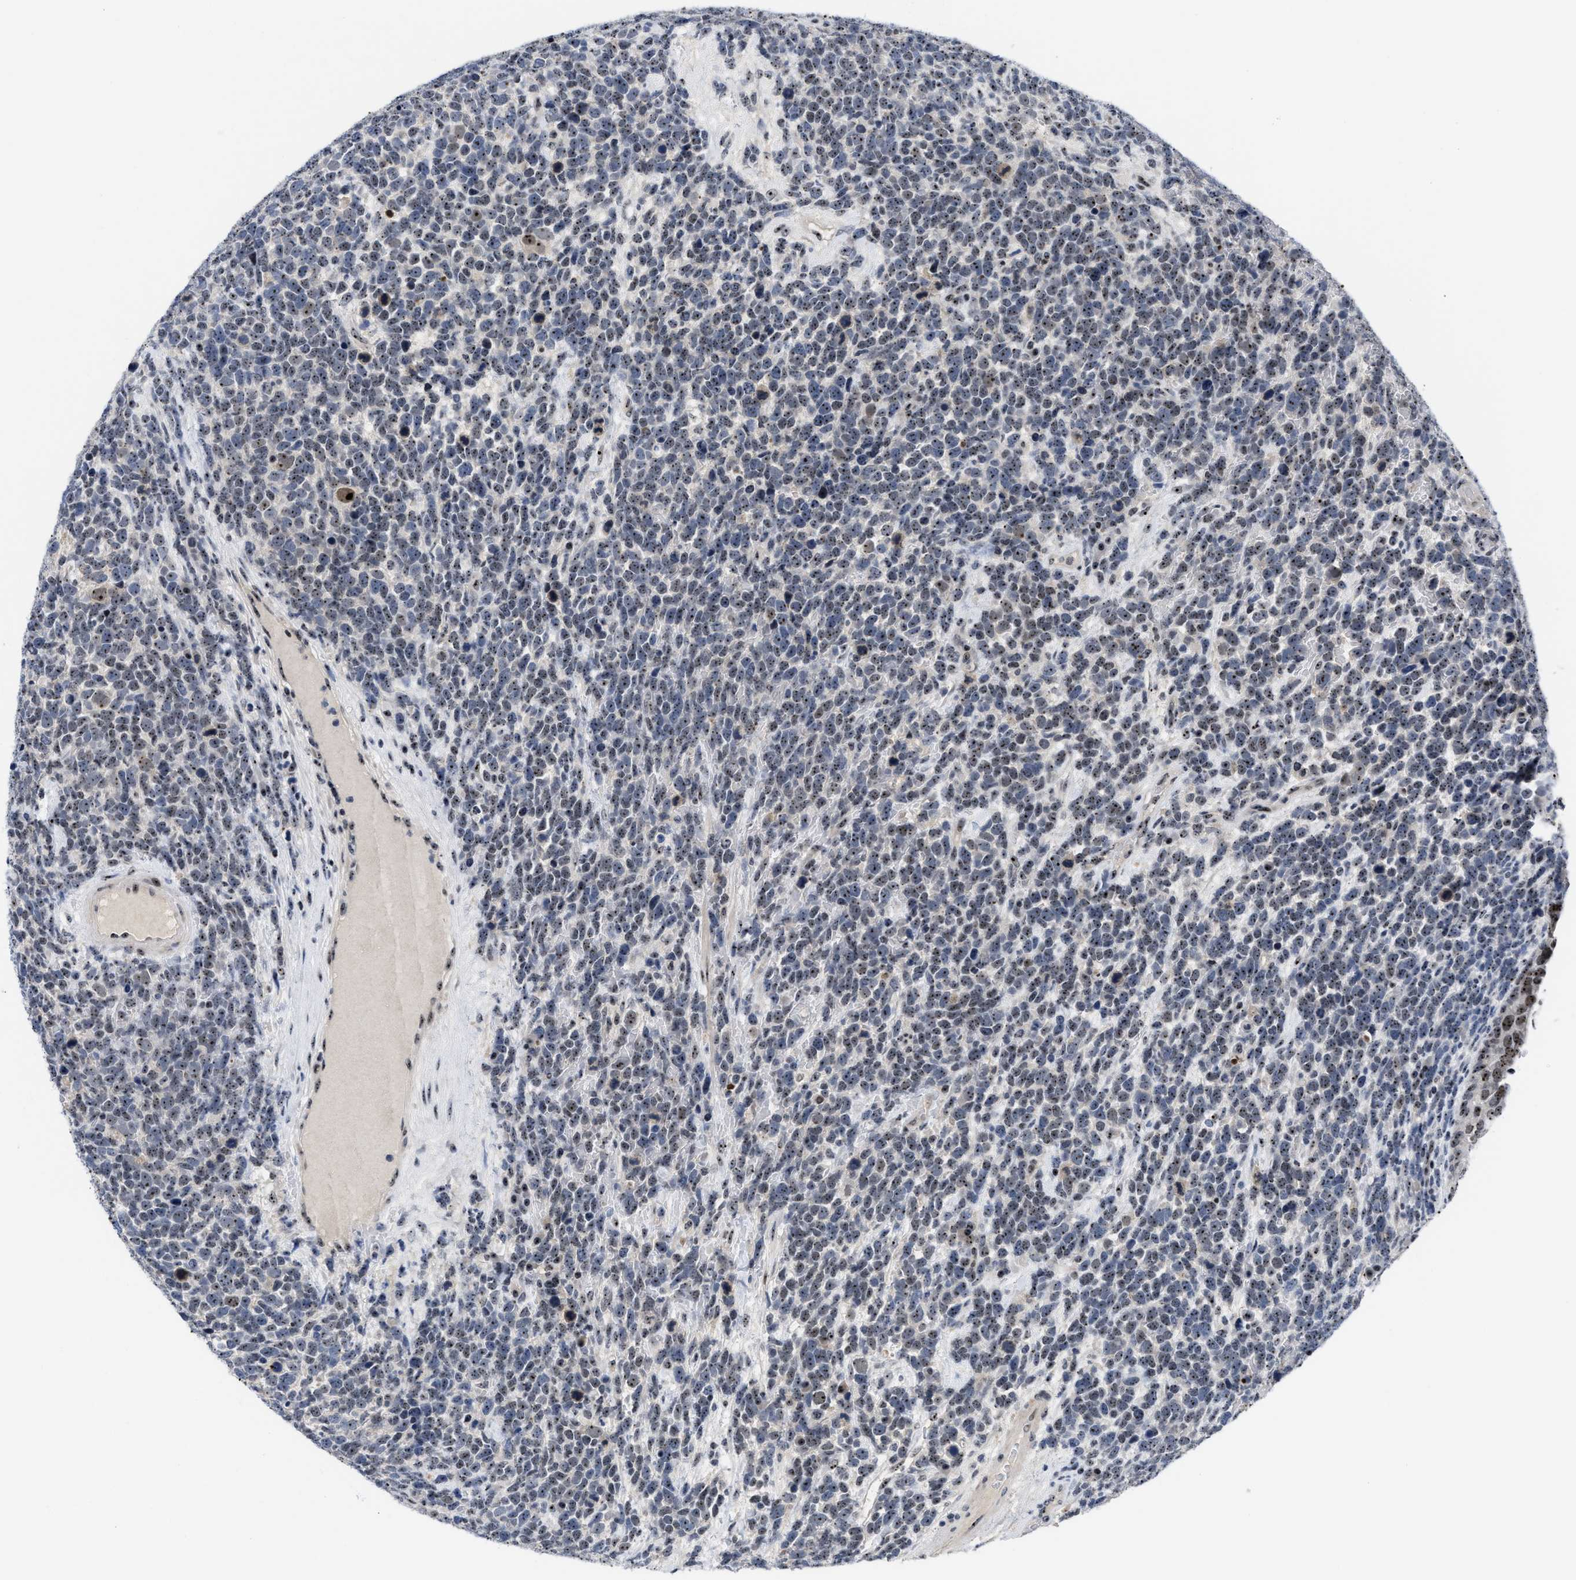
{"staining": {"intensity": "moderate", "quantity": ">75%", "location": "nuclear"}, "tissue": "urothelial cancer", "cell_type": "Tumor cells", "image_type": "cancer", "snomed": [{"axis": "morphology", "description": "Urothelial carcinoma, High grade"}, {"axis": "topography", "description": "Urinary bladder"}], "caption": "Tumor cells exhibit medium levels of moderate nuclear positivity in about >75% of cells in urothelial cancer.", "gene": "NOP58", "patient": {"sex": "female", "age": 82}}